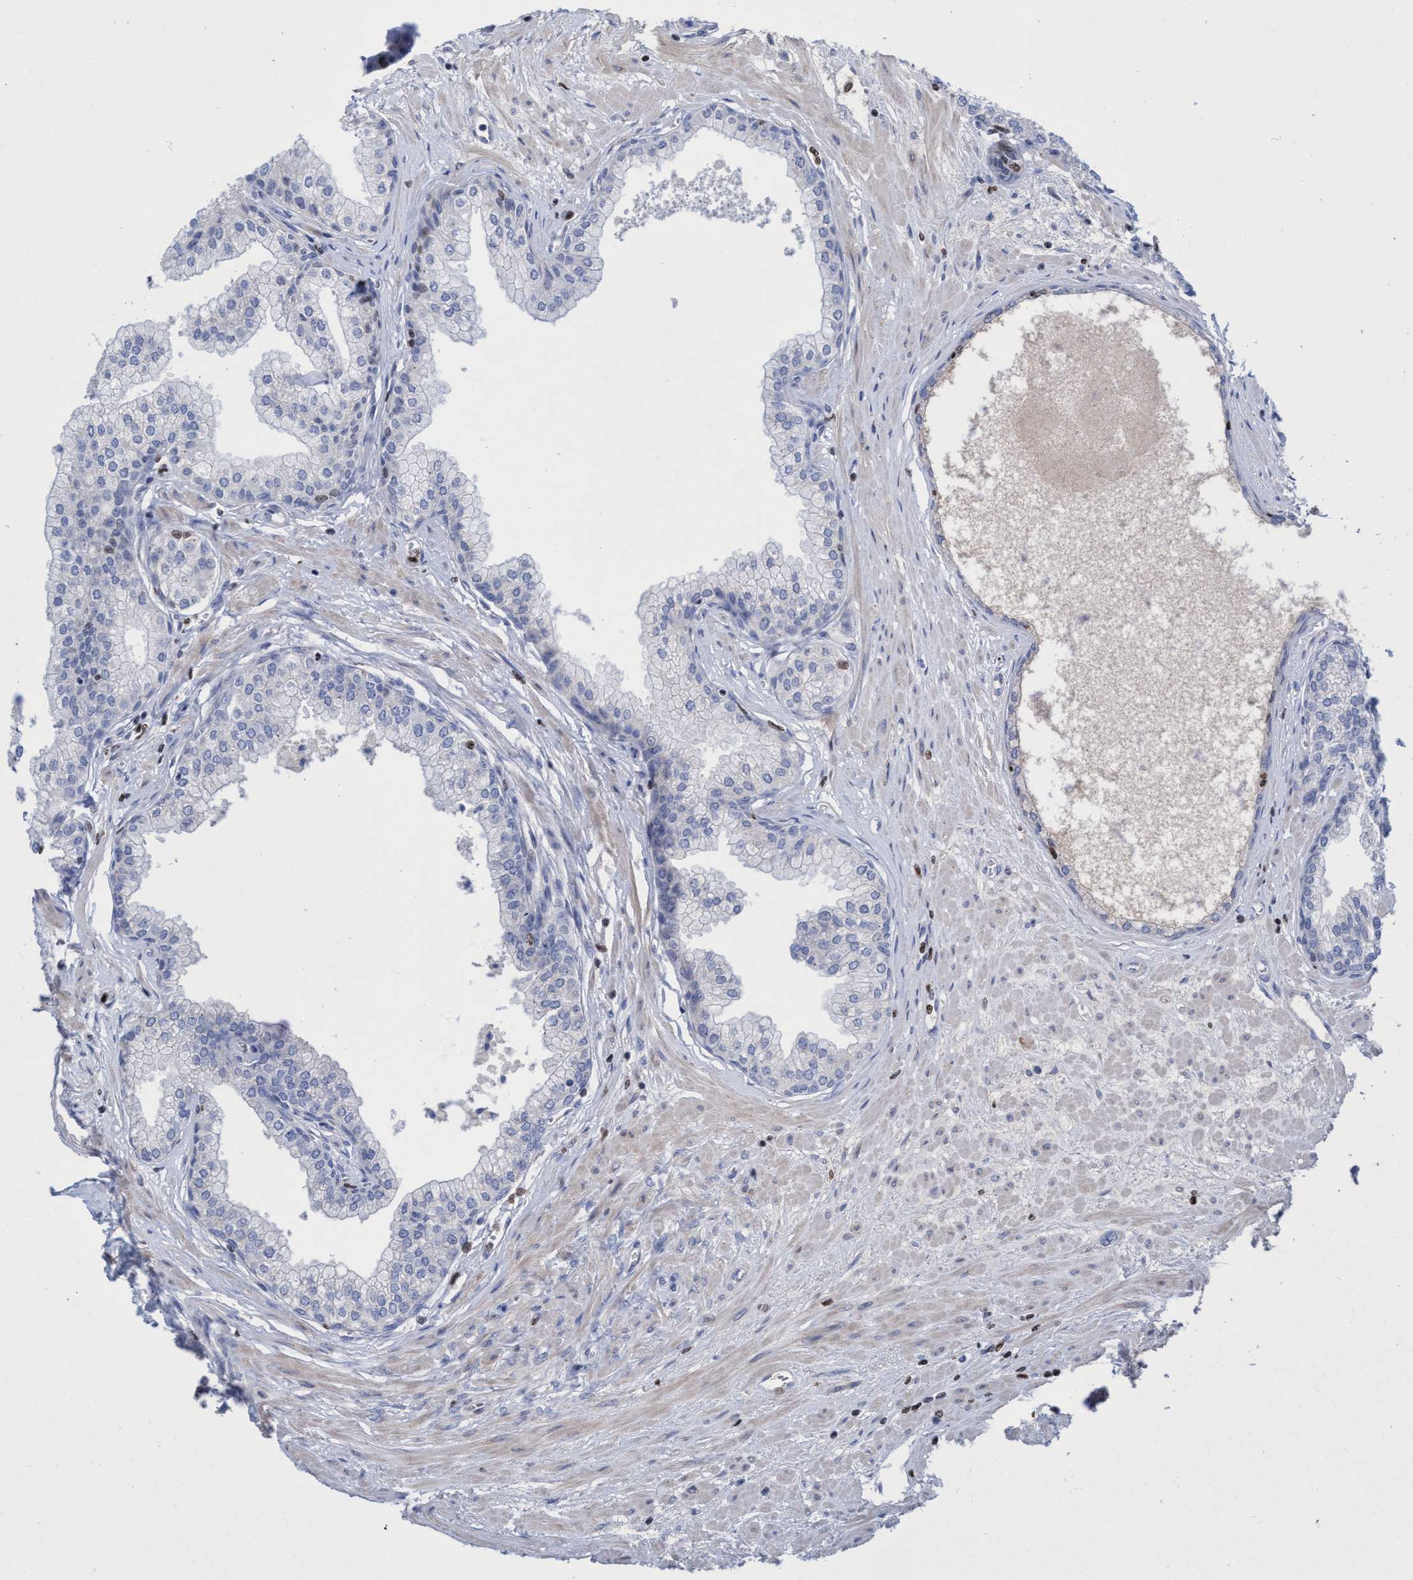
{"staining": {"intensity": "negative", "quantity": "none", "location": "none"}, "tissue": "prostate", "cell_type": "Glandular cells", "image_type": "normal", "snomed": [{"axis": "morphology", "description": "Normal tissue, NOS"}, {"axis": "morphology", "description": "Urothelial carcinoma, Low grade"}, {"axis": "topography", "description": "Urinary bladder"}, {"axis": "topography", "description": "Prostate"}], "caption": "High power microscopy photomicrograph of an immunohistochemistry (IHC) image of normal prostate, revealing no significant expression in glandular cells. Nuclei are stained in blue.", "gene": "CBX2", "patient": {"sex": "male", "age": 60}}